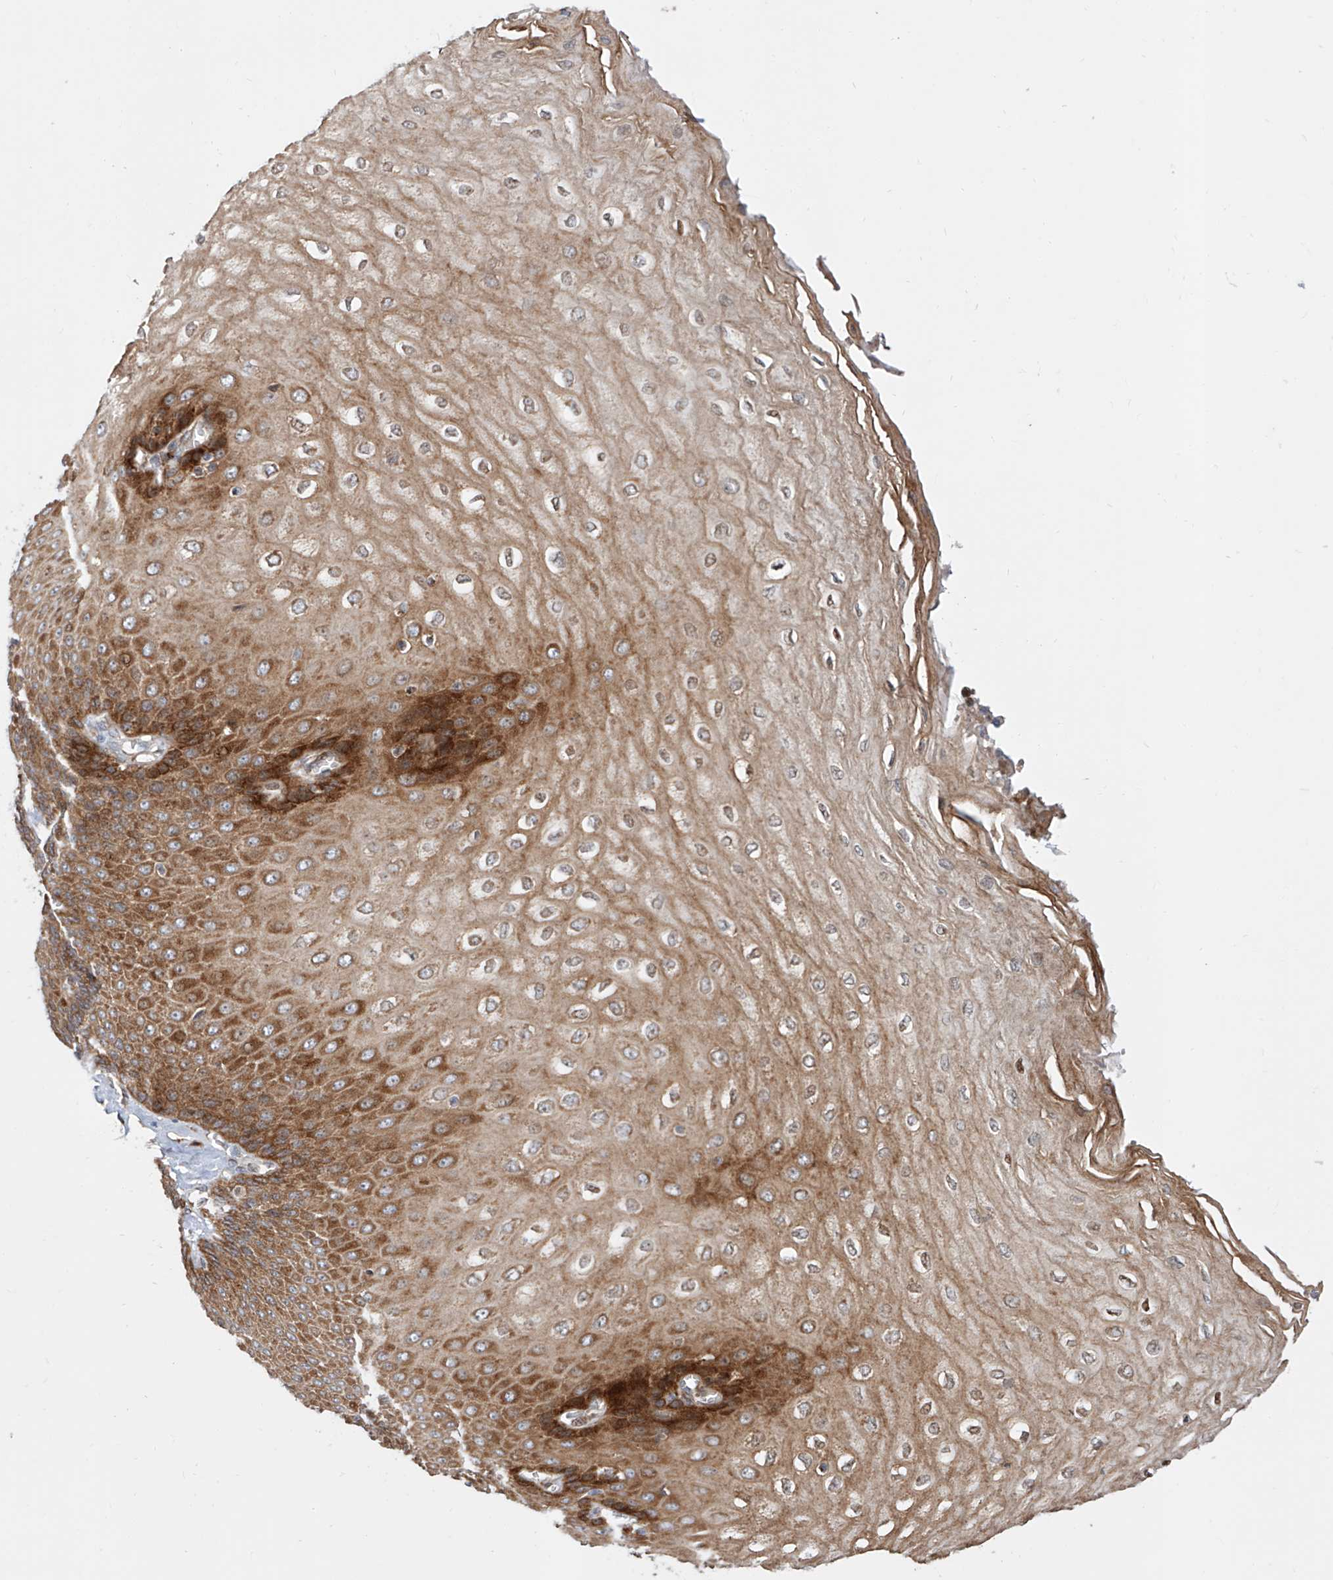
{"staining": {"intensity": "strong", "quantity": "25%-75%", "location": "cytoplasmic/membranous"}, "tissue": "esophagus", "cell_type": "Squamous epithelial cells", "image_type": "normal", "snomed": [{"axis": "morphology", "description": "Normal tissue, NOS"}, {"axis": "topography", "description": "Esophagus"}], "caption": "A brown stain labels strong cytoplasmic/membranous staining of a protein in squamous epithelial cells of benign esophagus. (DAB = brown stain, brightfield microscopy at high magnification).", "gene": "DIRAS3", "patient": {"sex": "male", "age": 60}}